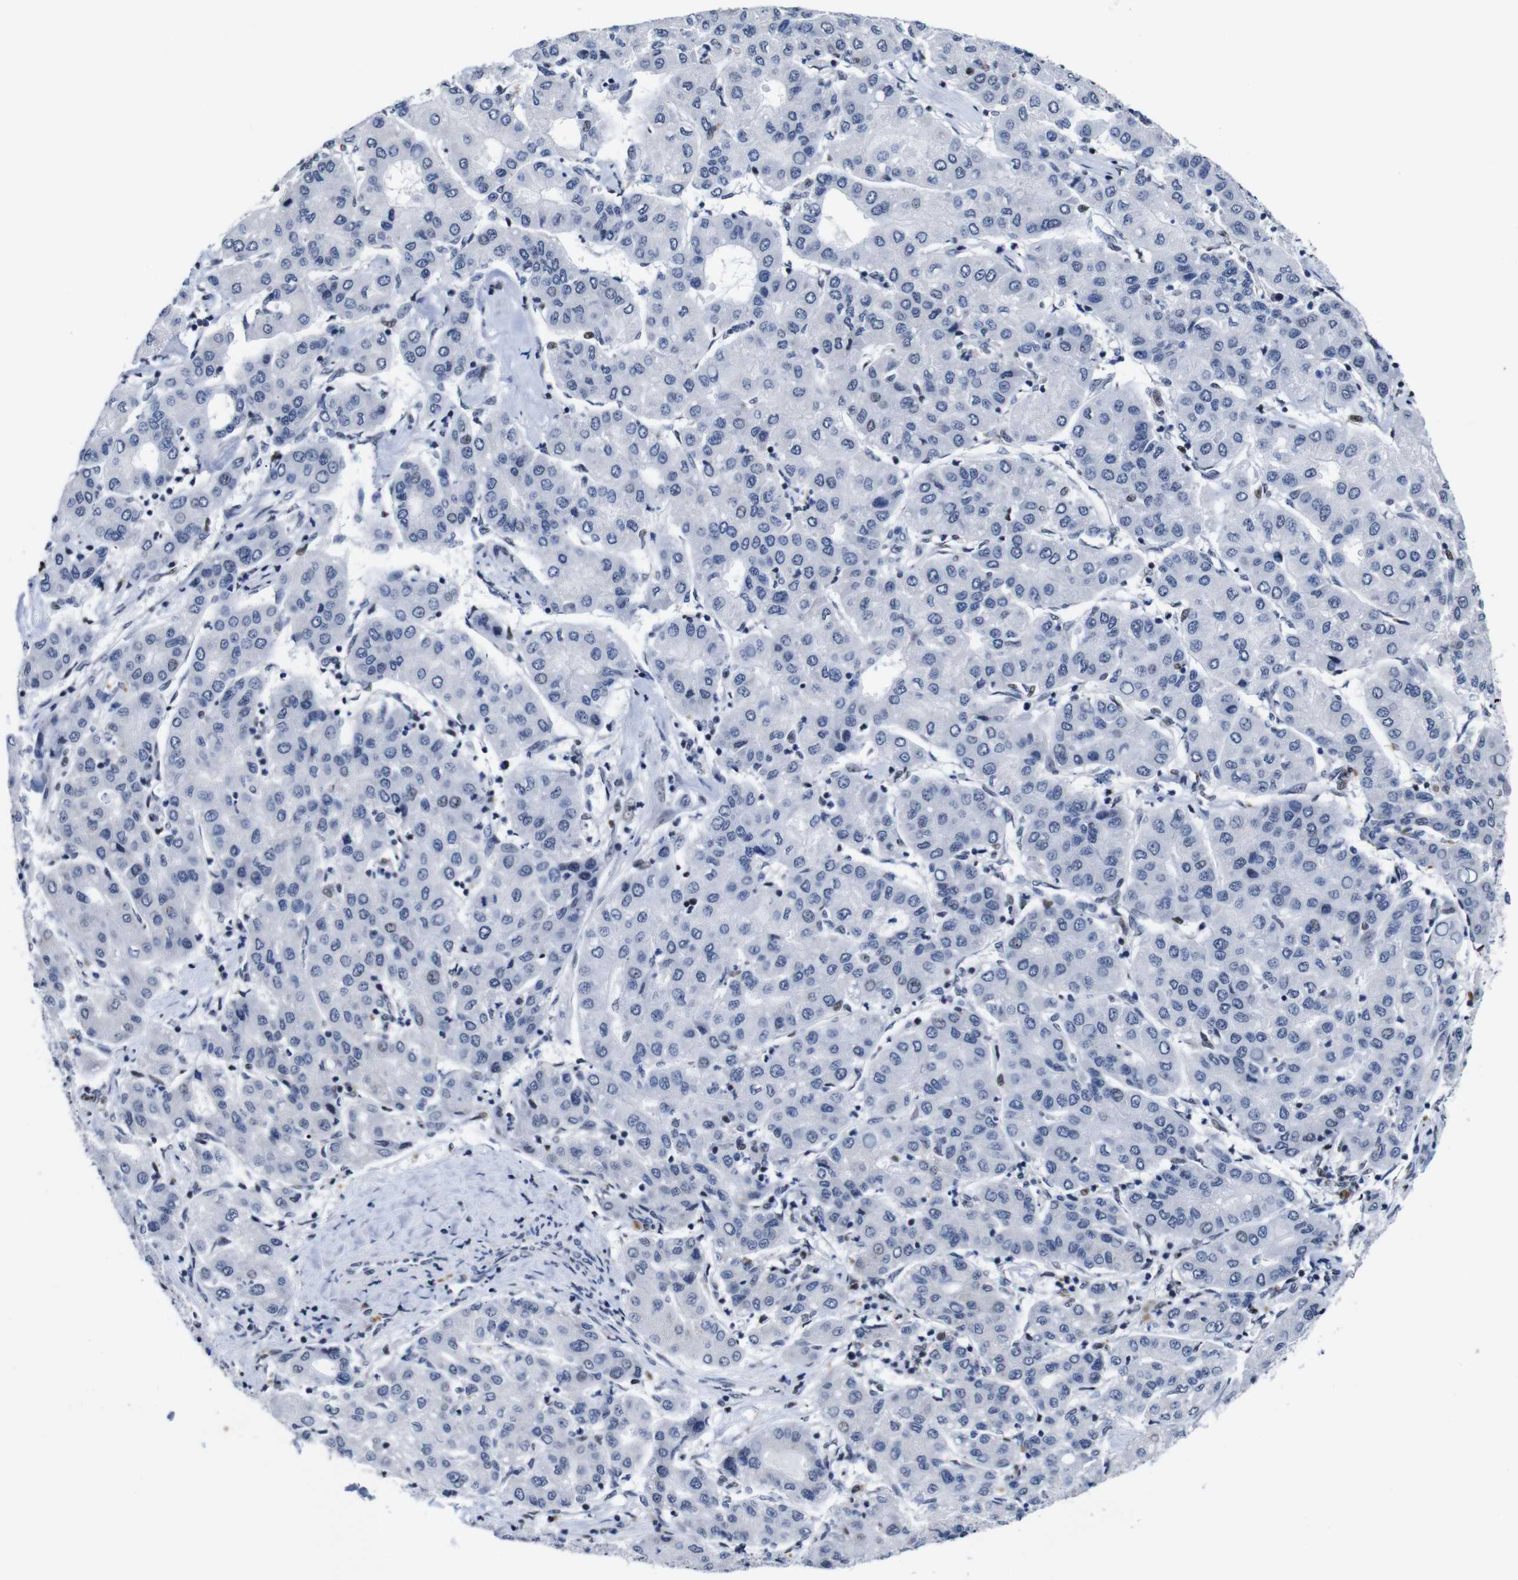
{"staining": {"intensity": "negative", "quantity": "none", "location": "none"}, "tissue": "liver cancer", "cell_type": "Tumor cells", "image_type": "cancer", "snomed": [{"axis": "morphology", "description": "Carcinoma, Hepatocellular, NOS"}, {"axis": "topography", "description": "Liver"}], "caption": "Tumor cells show no significant positivity in liver cancer.", "gene": "GATA6", "patient": {"sex": "male", "age": 65}}